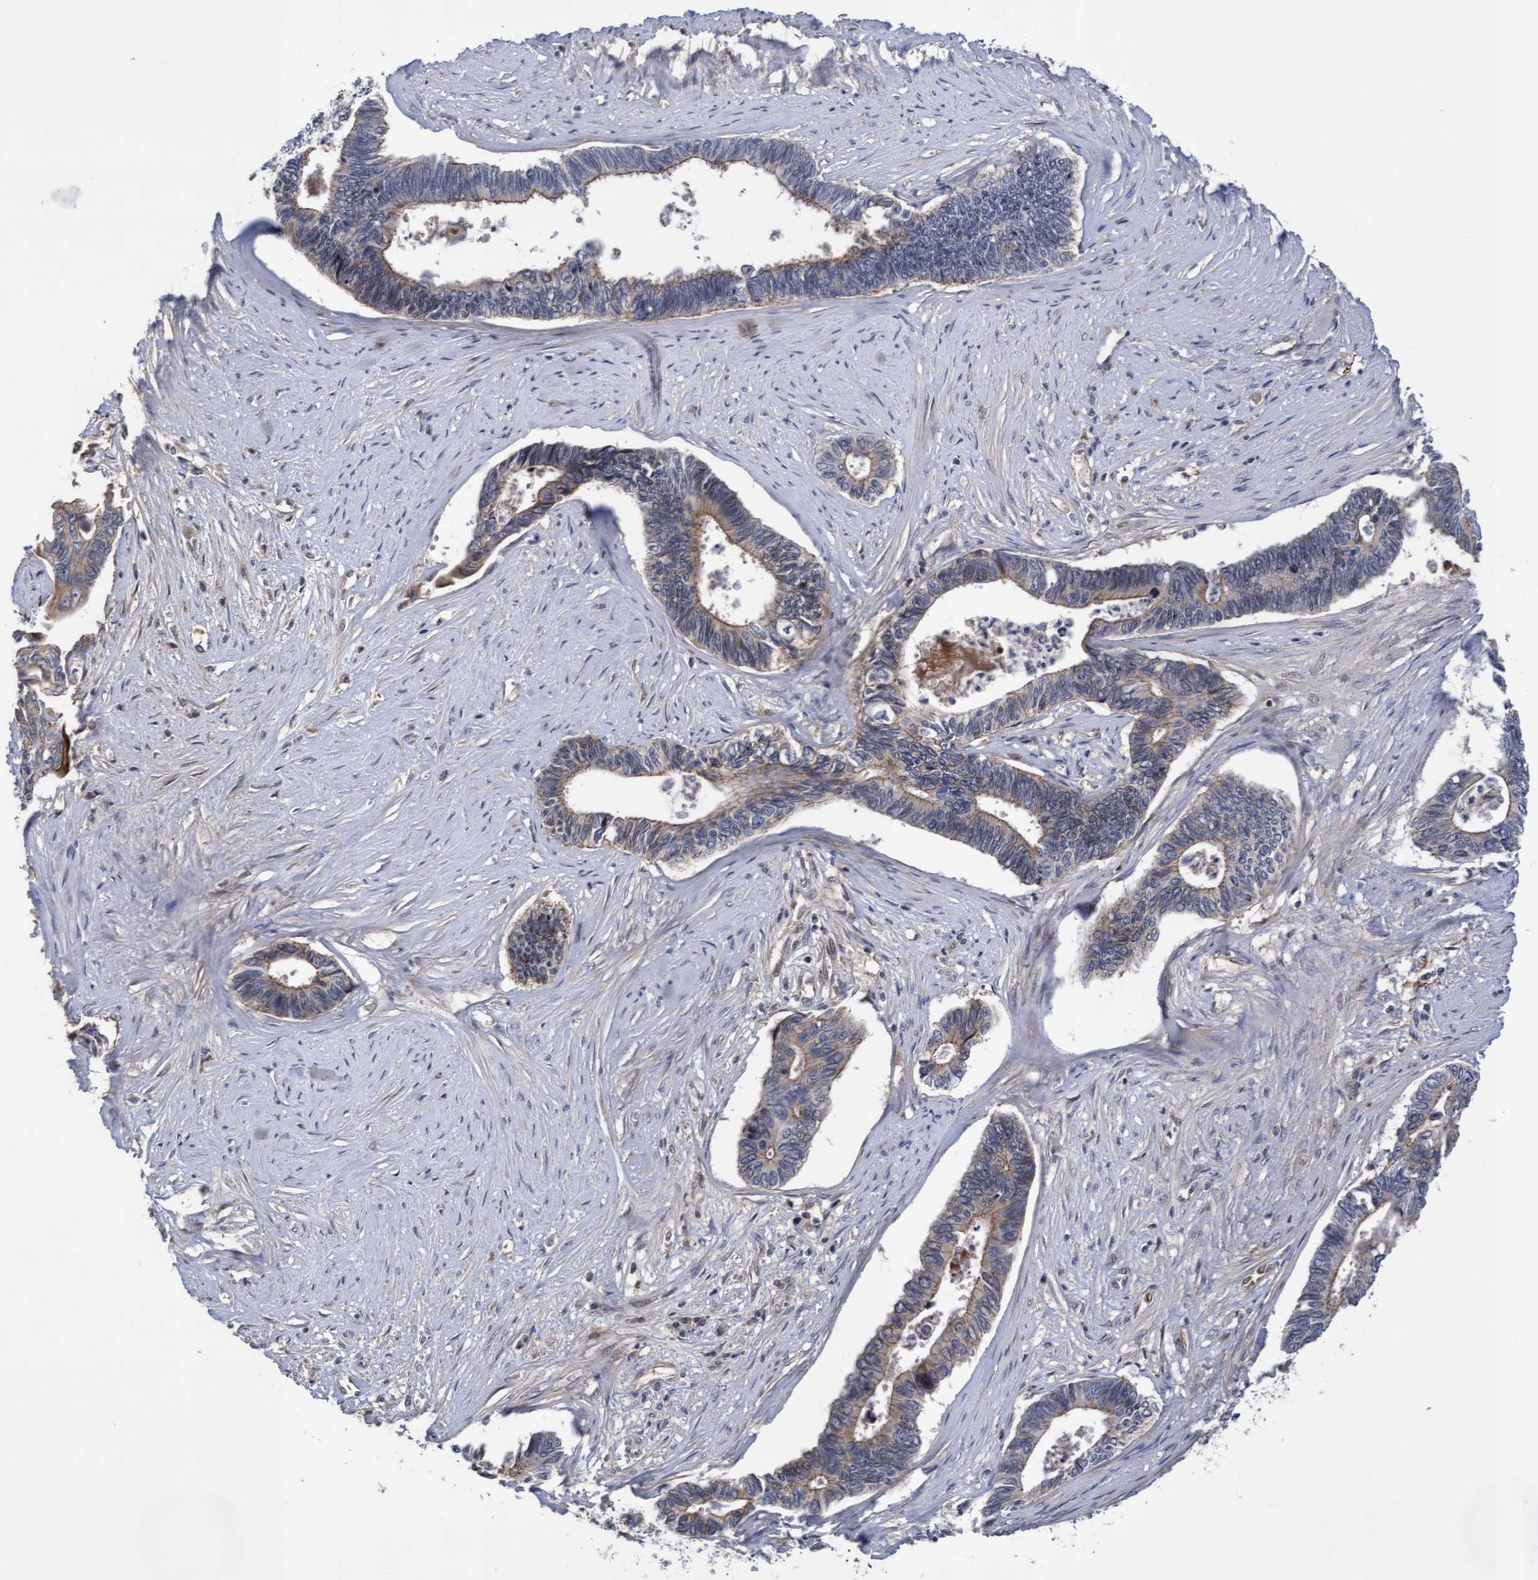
{"staining": {"intensity": "weak", "quantity": "25%-75%", "location": "cytoplasmic/membranous"}, "tissue": "pancreatic cancer", "cell_type": "Tumor cells", "image_type": "cancer", "snomed": [{"axis": "morphology", "description": "Adenocarcinoma, NOS"}, {"axis": "topography", "description": "Pancreas"}], "caption": "Weak cytoplasmic/membranous protein positivity is appreciated in about 25%-75% of tumor cells in pancreatic adenocarcinoma.", "gene": "COBL", "patient": {"sex": "female", "age": 70}}